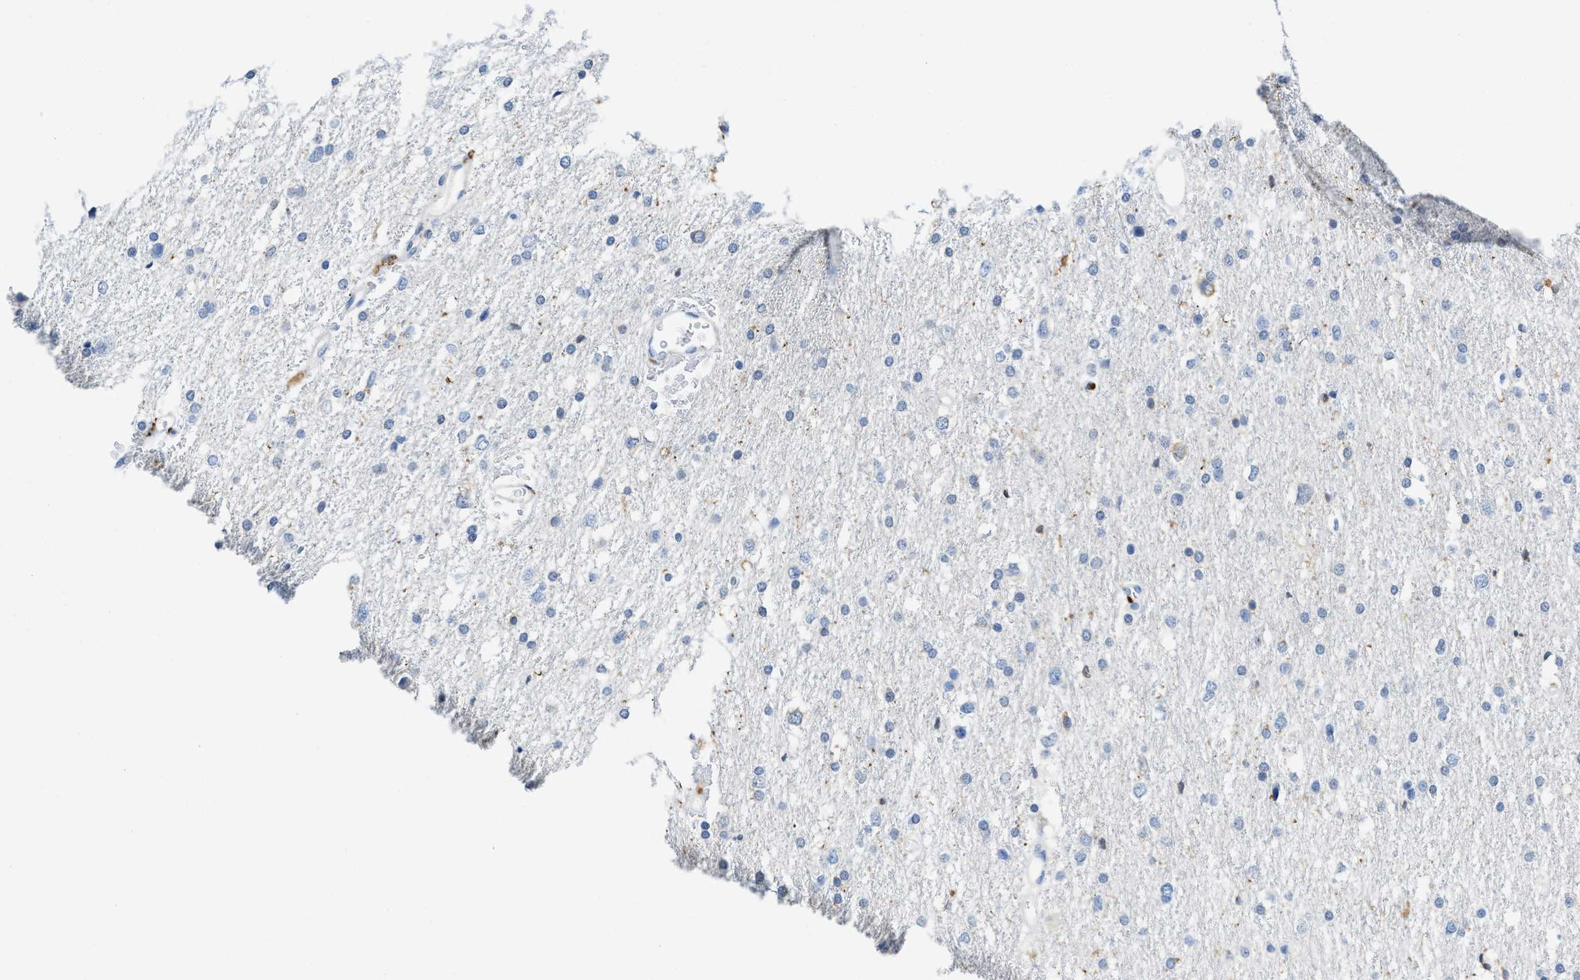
{"staining": {"intensity": "negative", "quantity": "none", "location": "none"}, "tissue": "glioma", "cell_type": "Tumor cells", "image_type": "cancer", "snomed": [{"axis": "morphology", "description": "Glioma, malignant, Low grade"}, {"axis": "topography", "description": "Brain"}], "caption": "Malignant glioma (low-grade) stained for a protein using IHC demonstrates no staining tumor cells.", "gene": "CD226", "patient": {"sex": "female", "age": 37}}